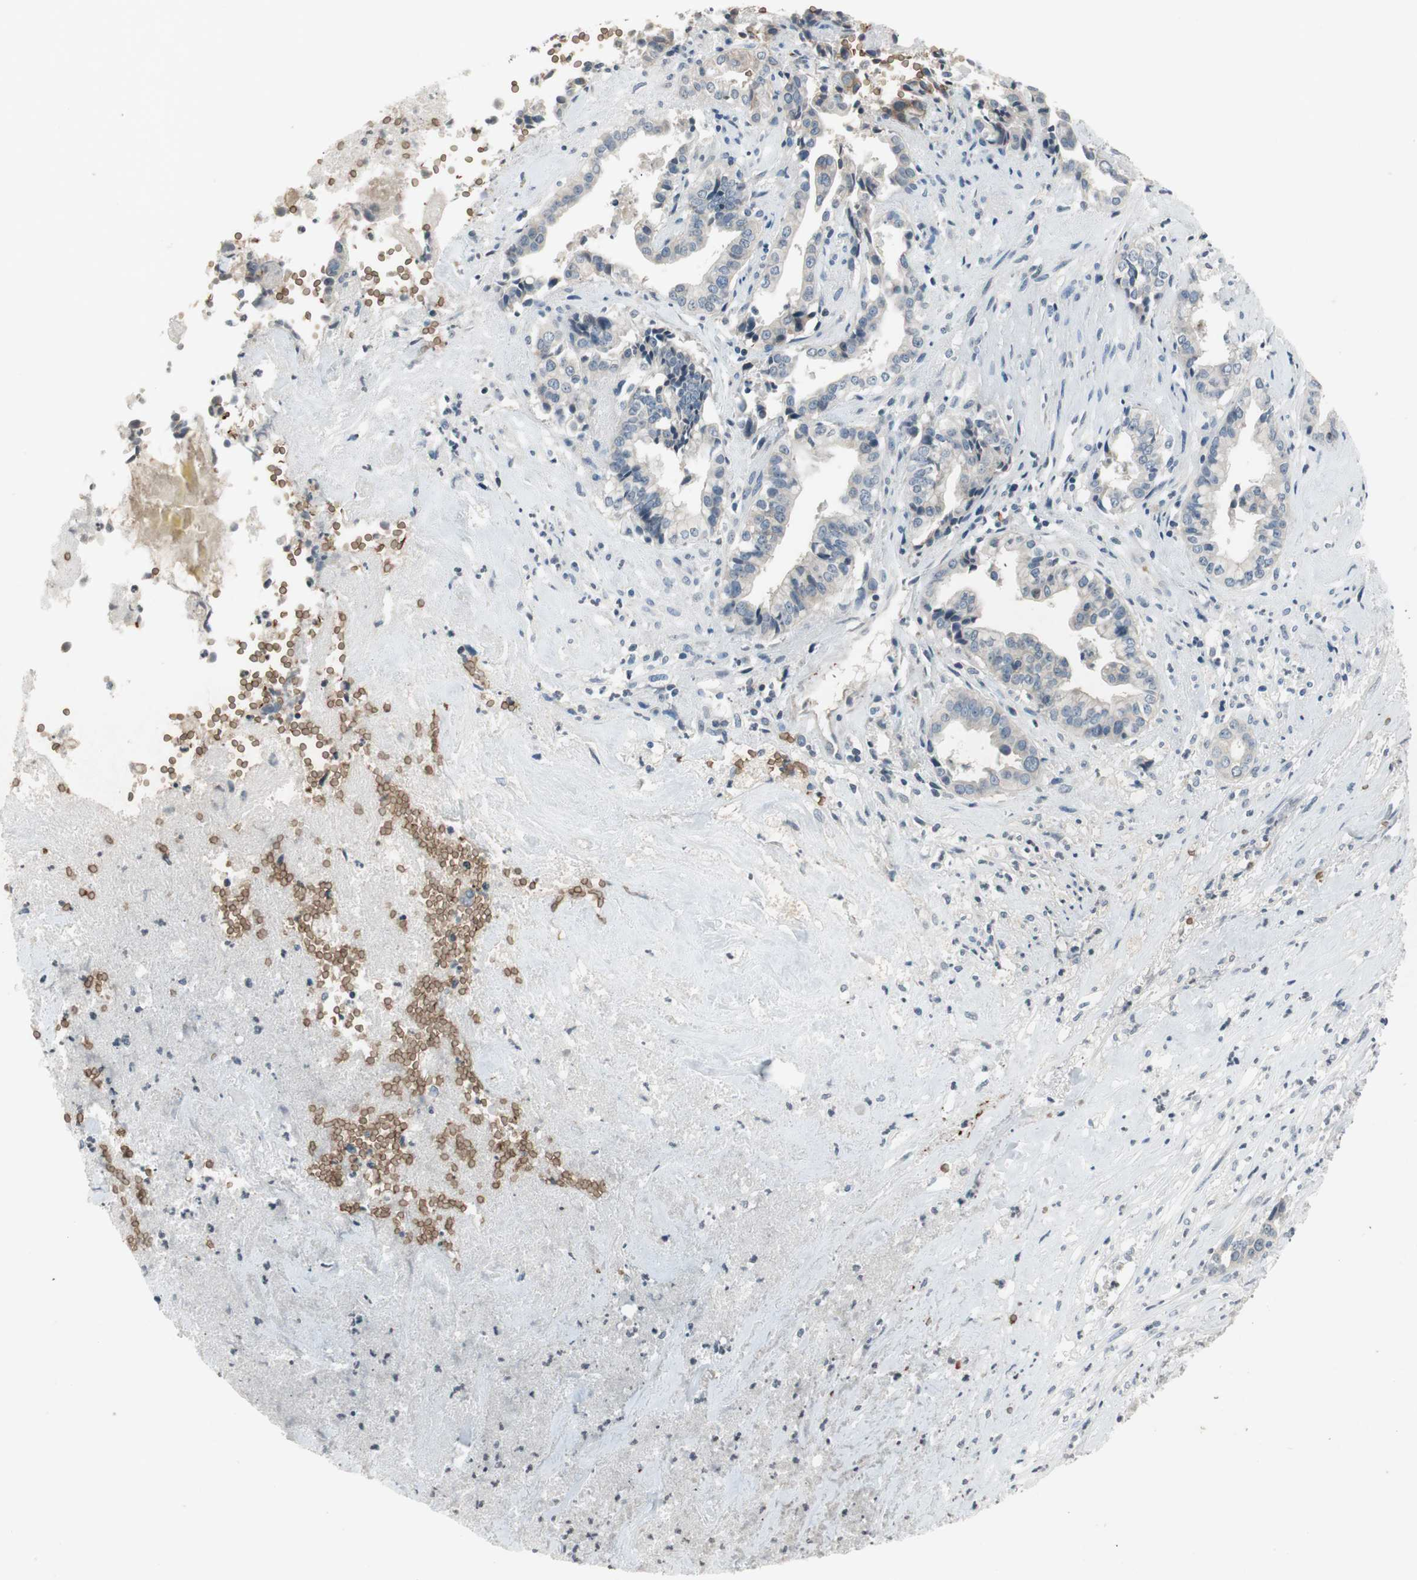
{"staining": {"intensity": "negative", "quantity": "none", "location": "none"}, "tissue": "liver cancer", "cell_type": "Tumor cells", "image_type": "cancer", "snomed": [{"axis": "morphology", "description": "Cholangiocarcinoma"}, {"axis": "topography", "description": "Liver"}], "caption": "This micrograph is of liver cancer (cholangiocarcinoma) stained with IHC to label a protein in brown with the nuclei are counter-stained blue. There is no expression in tumor cells. (IHC, brightfield microscopy, high magnification).", "gene": "GYPC", "patient": {"sex": "female", "age": 61}}